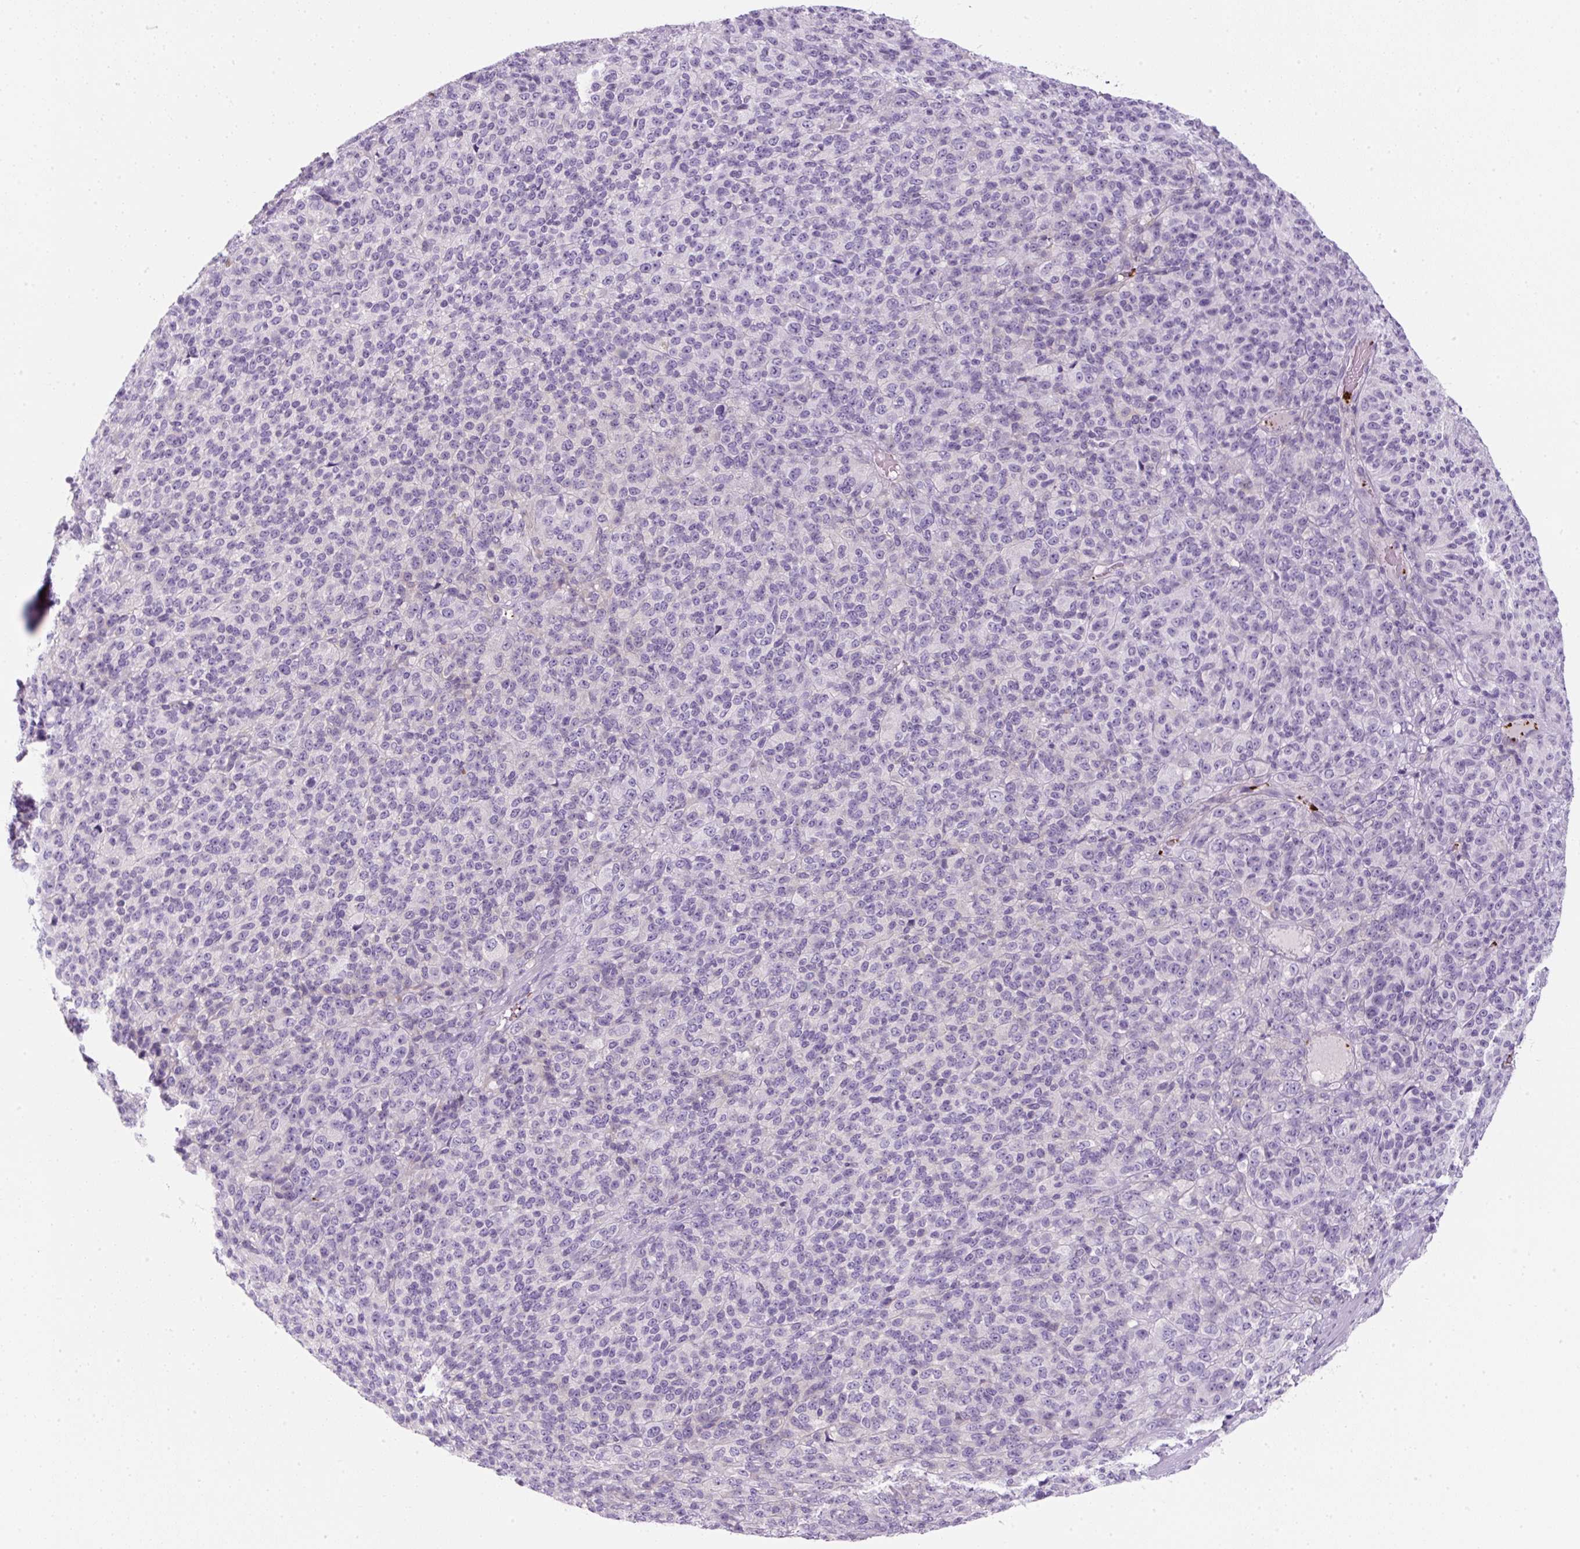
{"staining": {"intensity": "negative", "quantity": "none", "location": "none"}, "tissue": "melanoma", "cell_type": "Tumor cells", "image_type": "cancer", "snomed": [{"axis": "morphology", "description": "Malignant melanoma, Metastatic site"}, {"axis": "topography", "description": "Brain"}], "caption": "This is a image of immunohistochemistry (IHC) staining of malignant melanoma (metastatic site), which shows no positivity in tumor cells. (Stains: DAB (3,3'-diaminobenzidine) immunohistochemistry (IHC) with hematoxylin counter stain, Microscopy: brightfield microscopy at high magnification).", "gene": "PF4V1", "patient": {"sex": "female", "age": 56}}